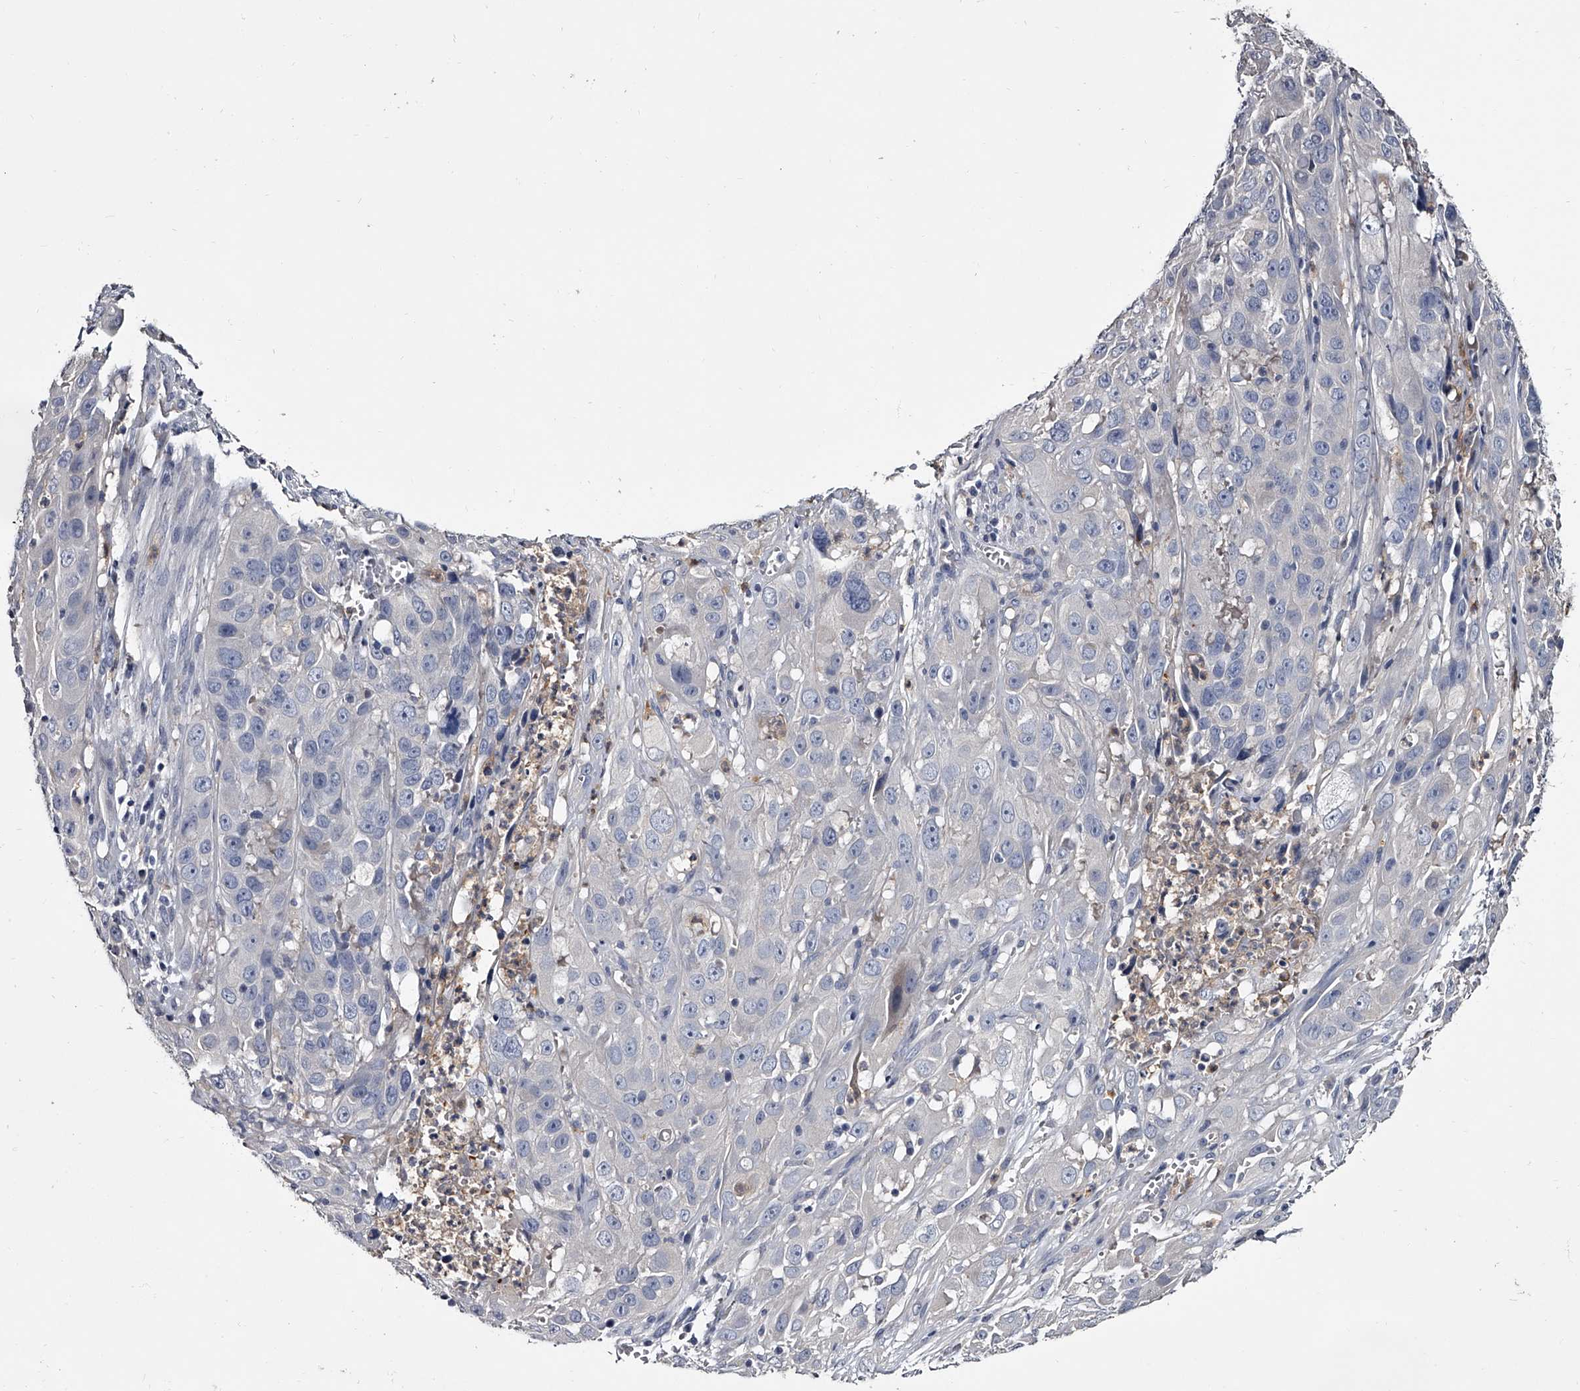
{"staining": {"intensity": "negative", "quantity": "none", "location": "none"}, "tissue": "cervical cancer", "cell_type": "Tumor cells", "image_type": "cancer", "snomed": [{"axis": "morphology", "description": "Squamous cell carcinoma, NOS"}, {"axis": "topography", "description": "Cervix"}], "caption": "A photomicrograph of squamous cell carcinoma (cervical) stained for a protein reveals no brown staining in tumor cells.", "gene": "GAPVD1", "patient": {"sex": "female", "age": 32}}